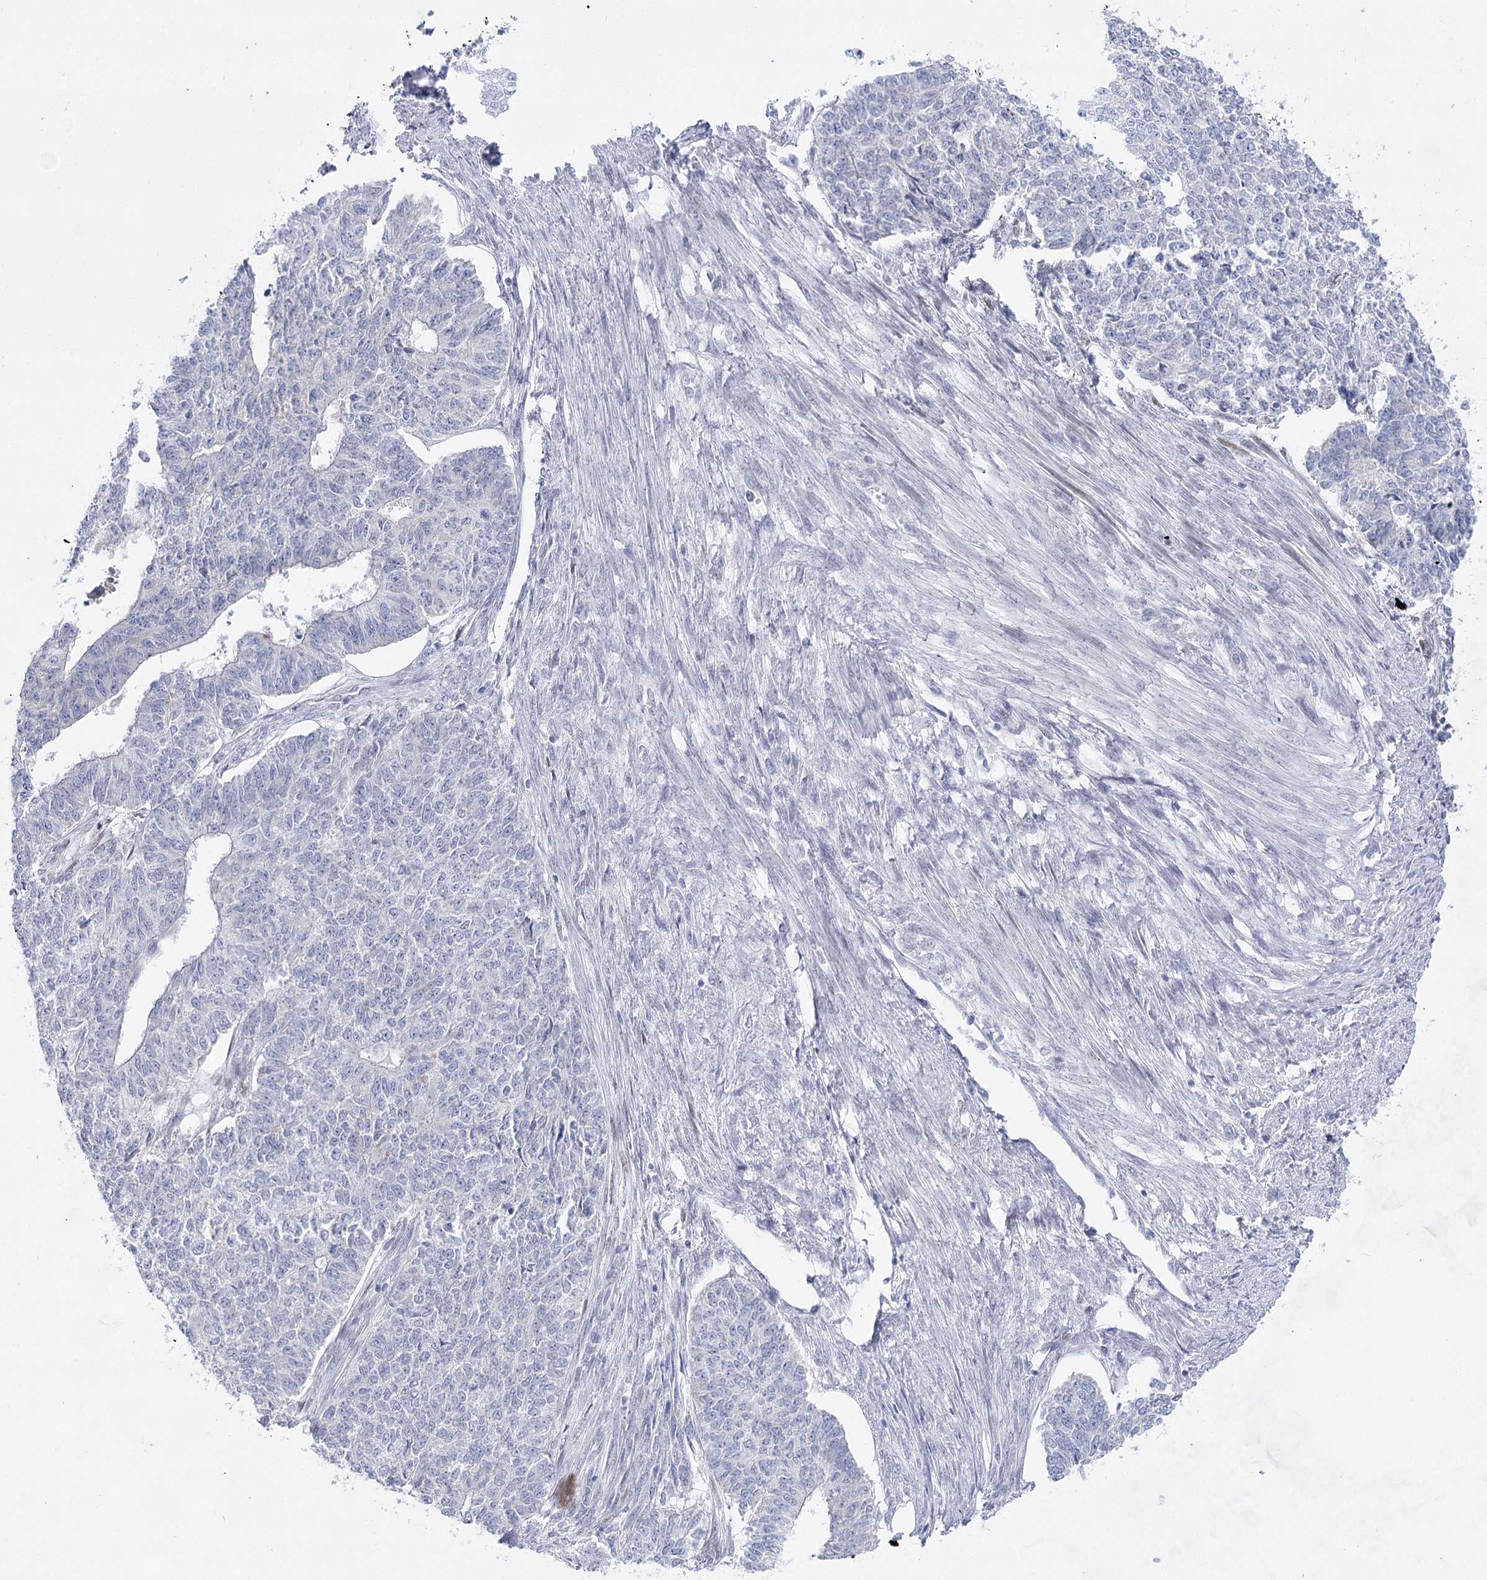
{"staining": {"intensity": "negative", "quantity": "none", "location": "none"}, "tissue": "endometrial cancer", "cell_type": "Tumor cells", "image_type": "cancer", "snomed": [{"axis": "morphology", "description": "Adenocarcinoma, NOS"}, {"axis": "topography", "description": "Endometrium"}], "caption": "Immunohistochemistry photomicrograph of neoplastic tissue: human endometrial cancer (adenocarcinoma) stained with DAB (3,3'-diaminobenzidine) exhibits no significant protein positivity in tumor cells.", "gene": "BPHL", "patient": {"sex": "female", "age": 32}}